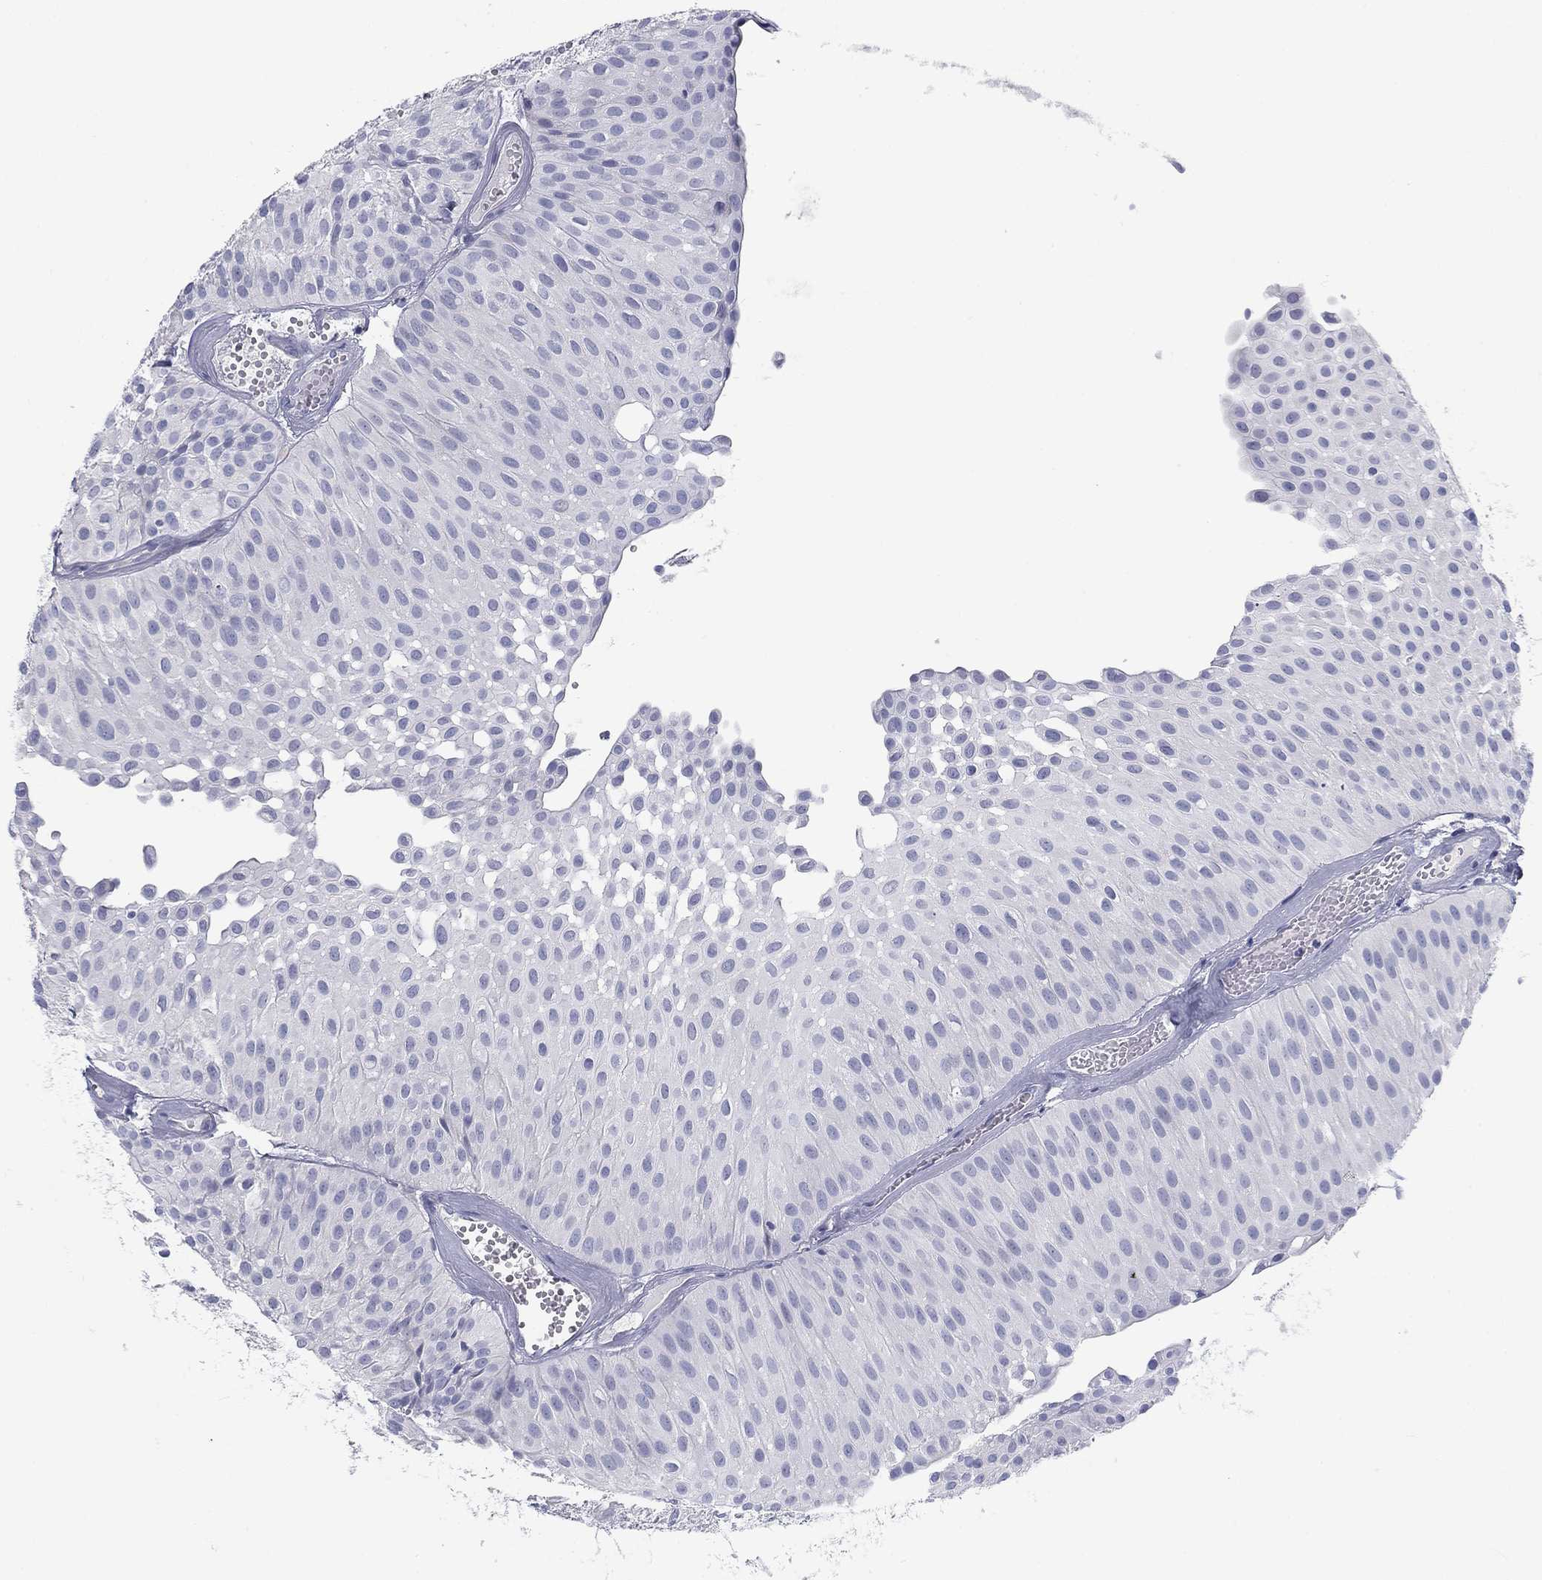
{"staining": {"intensity": "negative", "quantity": "none", "location": "none"}, "tissue": "urothelial cancer", "cell_type": "Tumor cells", "image_type": "cancer", "snomed": [{"axis": "morphology", "description": "Urothelial carcinoma, Low grade"}, {"axis": "topography", "description": "Urinary bladder"}], "caption": "High power microscopy micrograph of an immunohistochemistry (IHC) histopathology image of urothelial cancer, revealing no significant positivity in tumor cells.", "gene": "CALB1", "patient": {"sex": "male", "age": 64}}